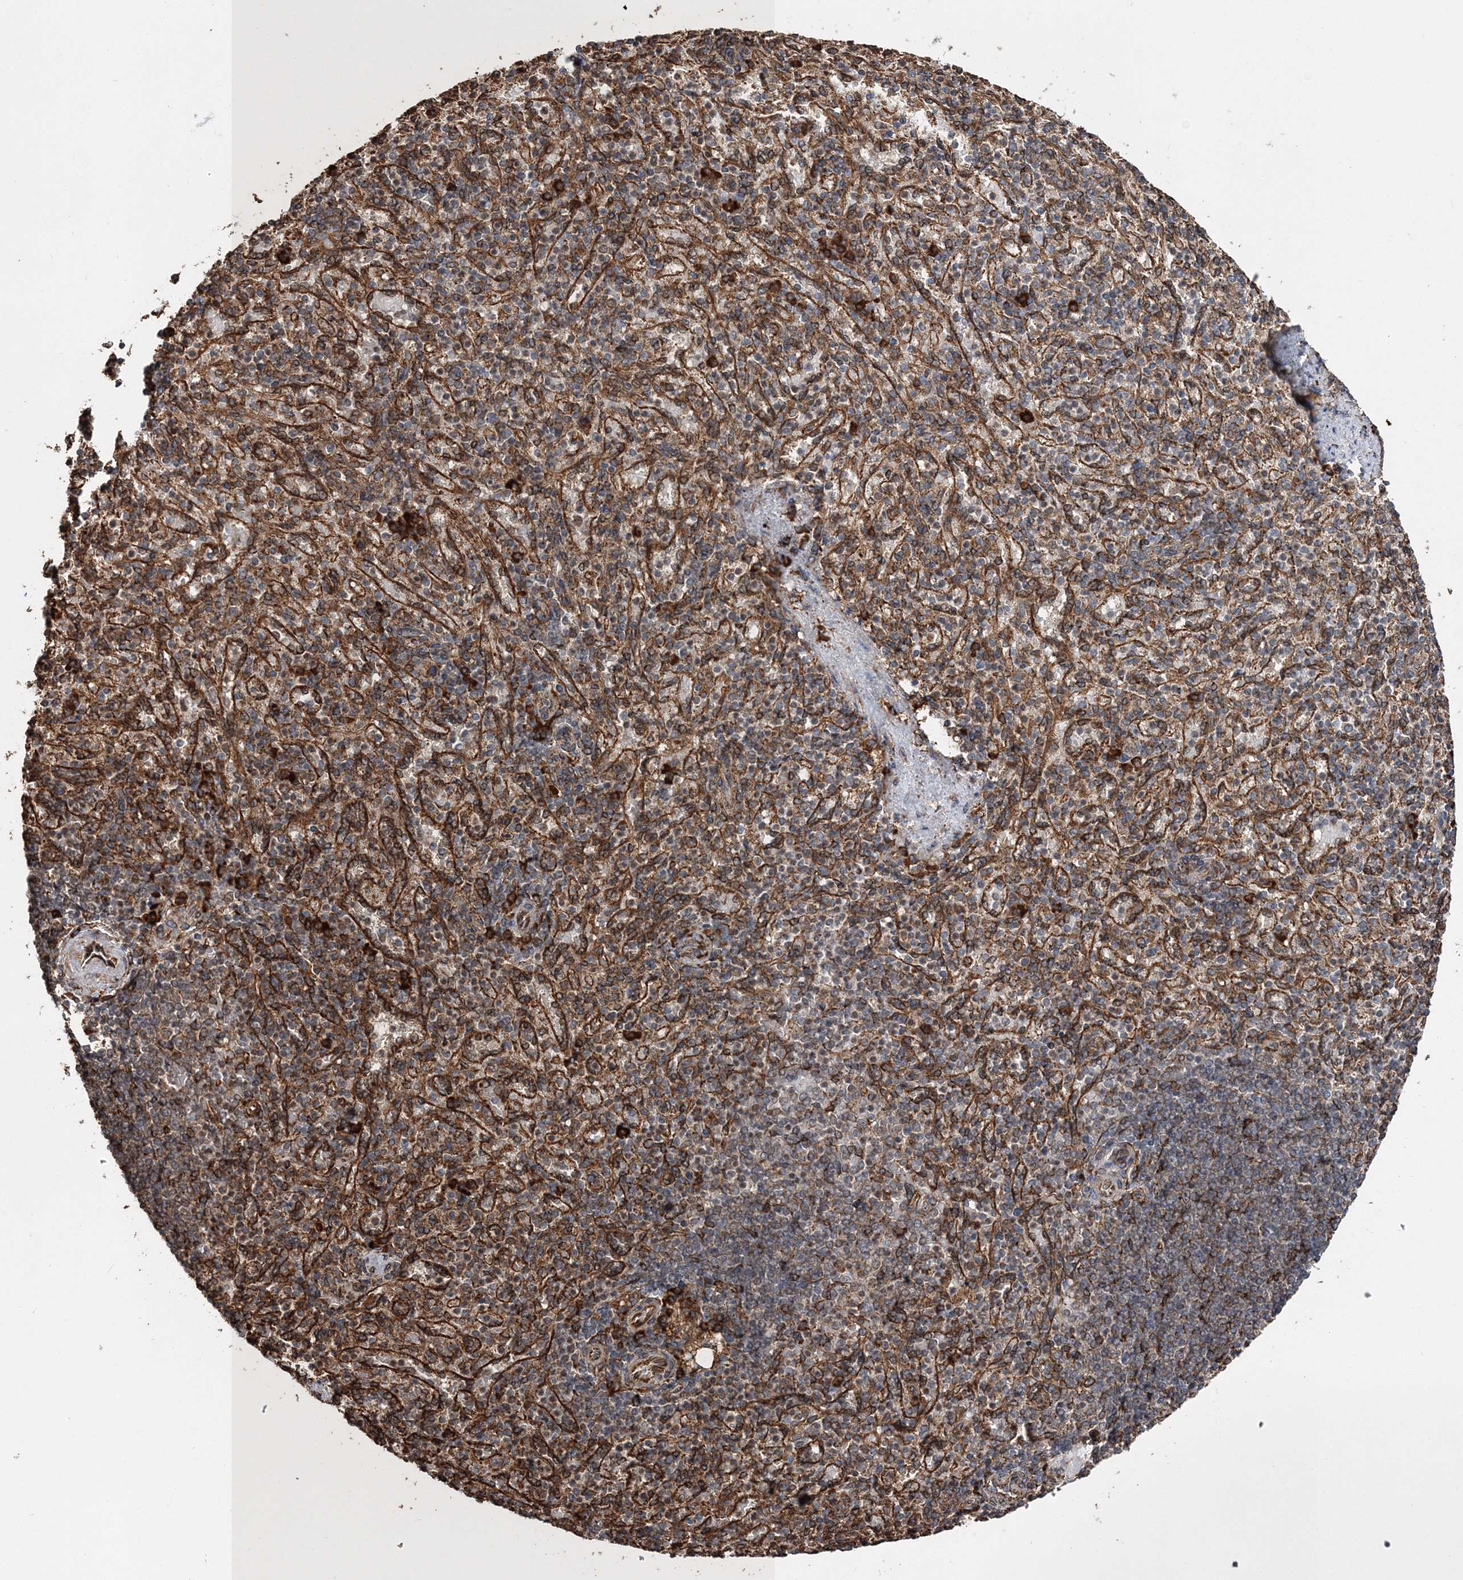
{"staining": {"intensity": "moderate", "quantity": "25%-75%", "location": "cytoplasmic/membranous"}, "tissue": "spleen", "cell_type": "Cells in red pulp", "image_type": "normal", "snomed": [{"axis": "morphology", "description": "Normal tissue, NOS"}, {"axis": "topography", "description": "Spleen"}], "caption": "Protein expression by IHC demonstrates moderate cytoplasmic/membranous staining in about 25%-75% of cells in red pulp in benign spleen.", "gene": "SCRN3", "patient": {"sex": "female", "age": 74}}